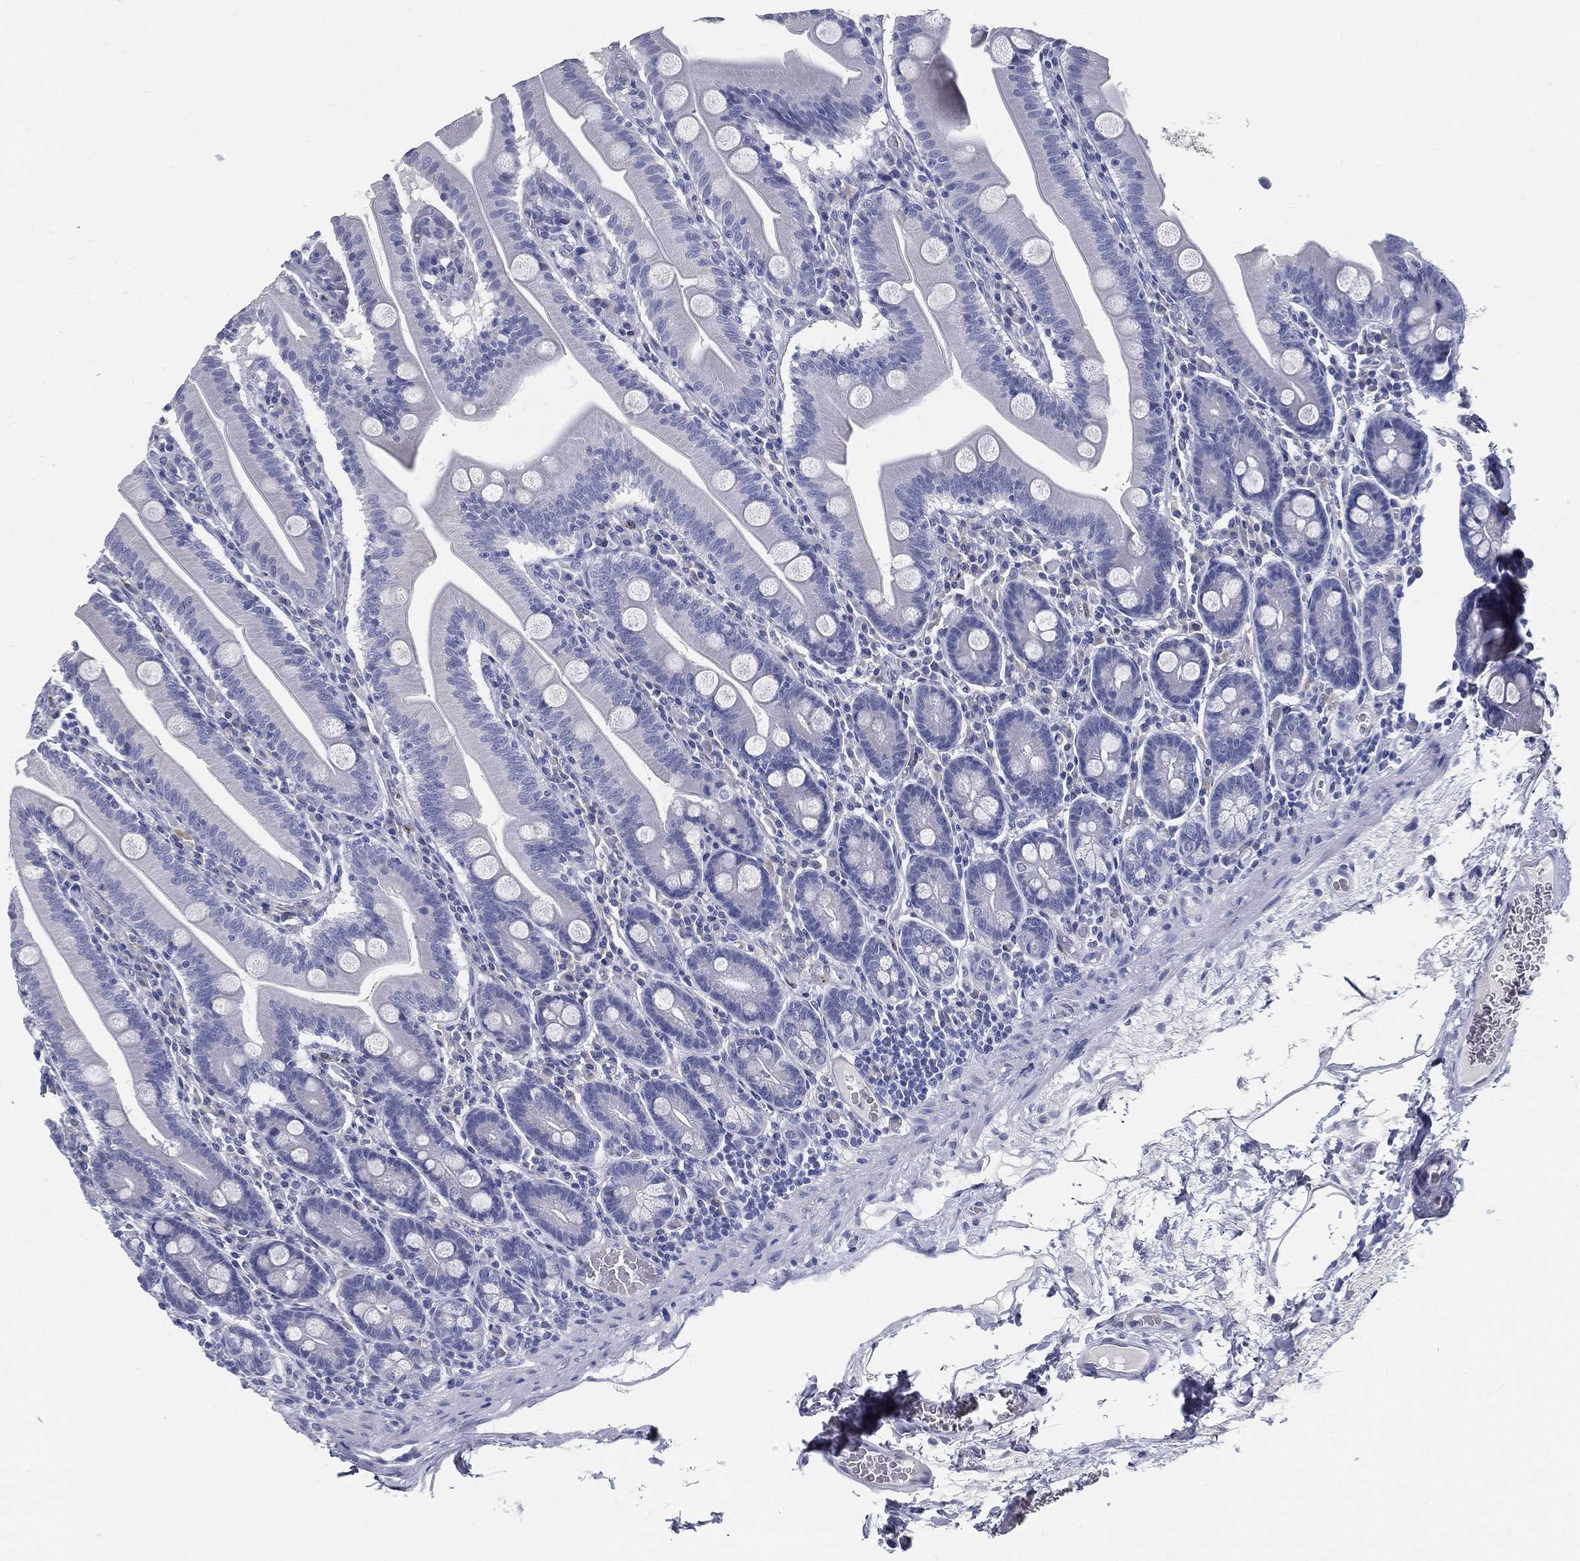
{"staining": {"intensity": "negative", "quantity": "none", "location": "none"}, "tissue": "small intestine", "cell_type": "Glandular cells", "image_type": "normal", "snomed": [{"axis": "morphology", "description": "Normal tissue, NOS"}, {"axis": "topography", "description": "Small intestine"}], "caption": "The histopathology image demonstrates no significant staining in glandular cells of small intestine.", "gene": "STS", "patient": {"sex": "male", "age": 37}}